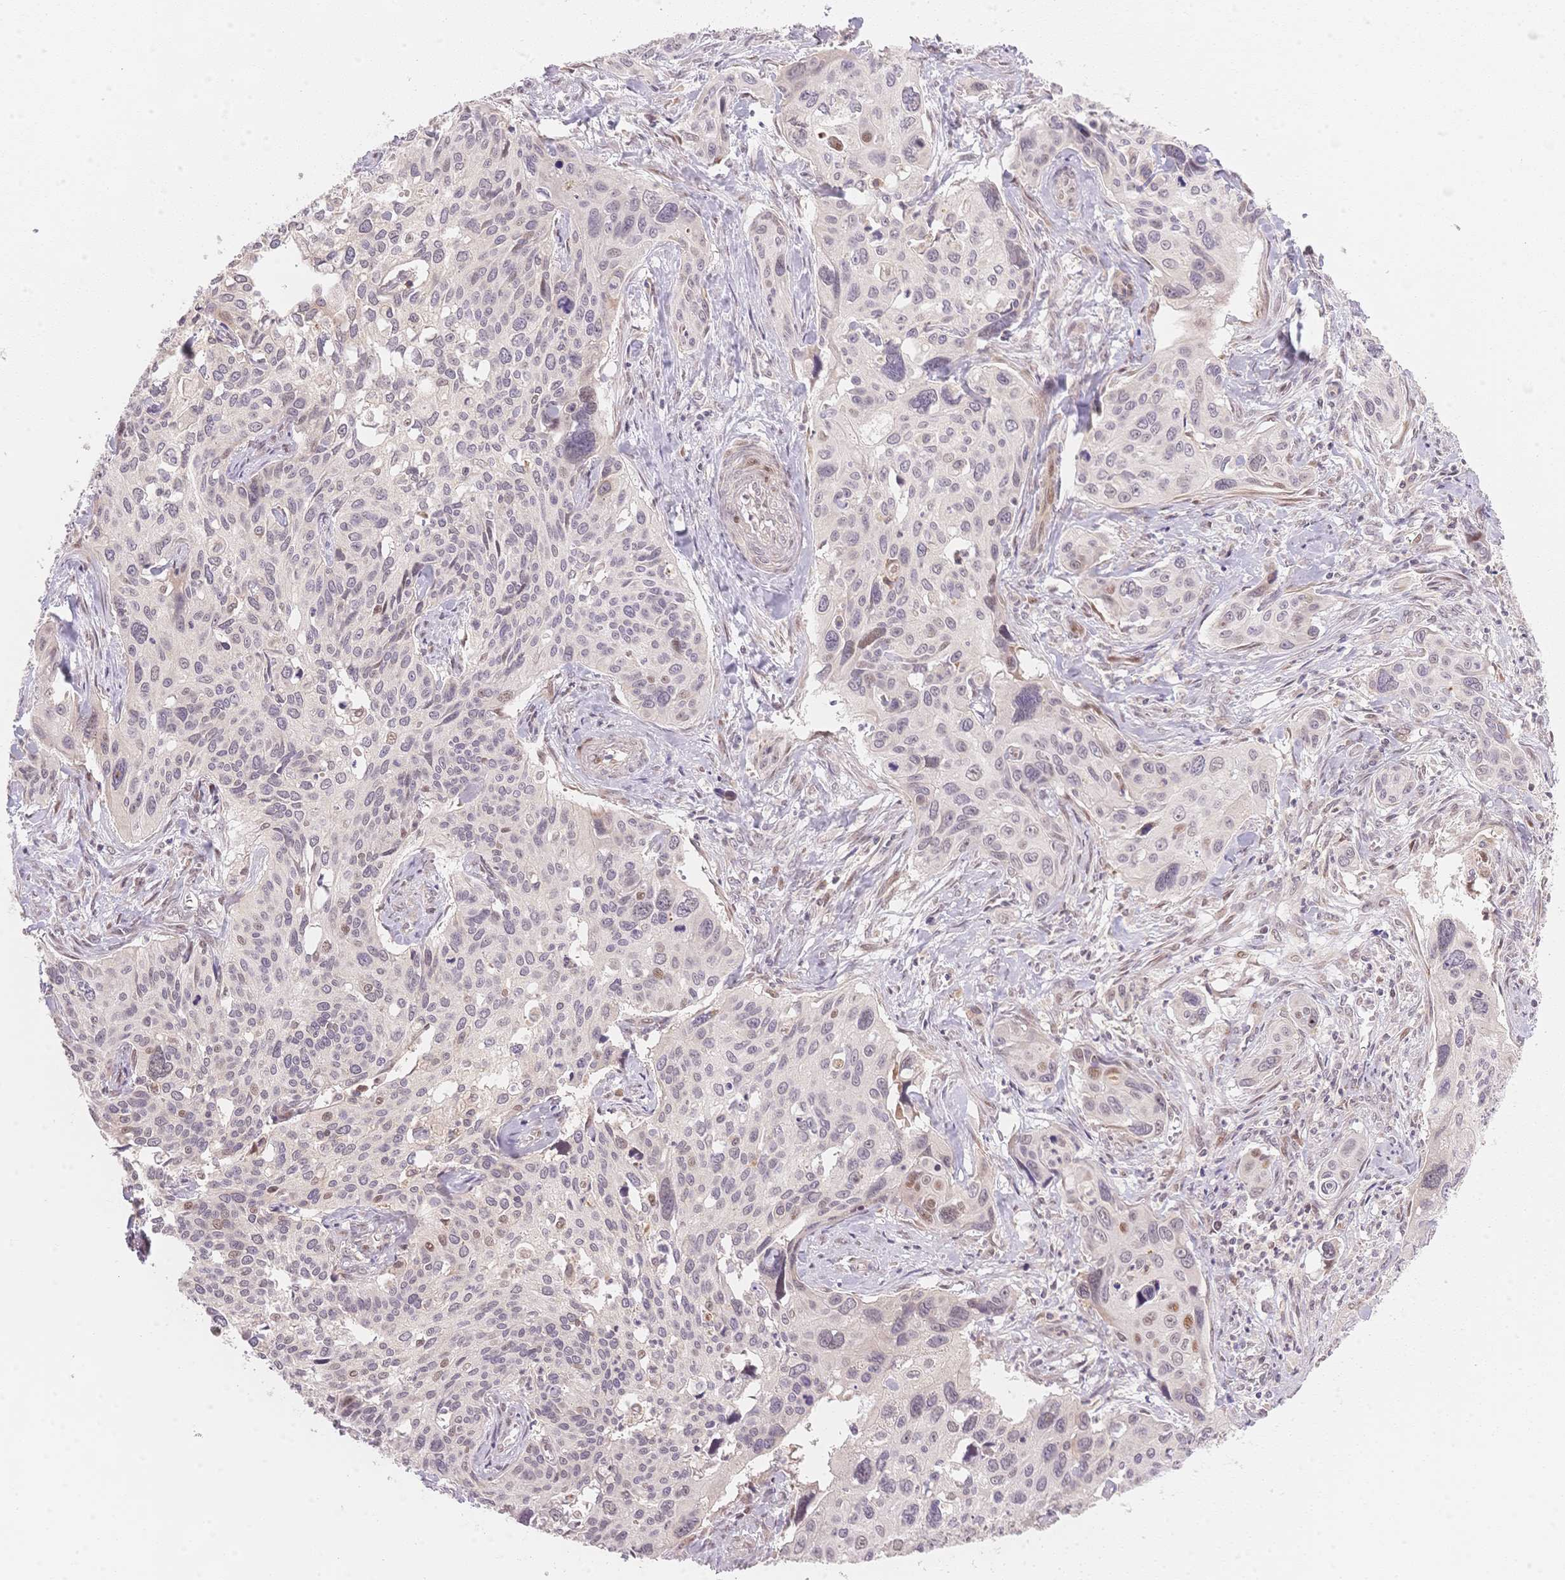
{"staining": {"intensity": "negative", "quantity": "none", "location": "none"}, "tissue": "cervical cancer", "cell_type": "Tumor cells", "image_type": "cancer", "snomed": [{"axis": "morphology", "description": "Squamous cell carcinoma, NOS"}, {"axis": "topography", "description": "Cervix"}], "caption": "Micrograph shows no protein positivity in tumor cells of squamous cell carcinoma (cervical) tissue.", "gene": "STK39", "patient": {"sex": "female", "age": 31}}